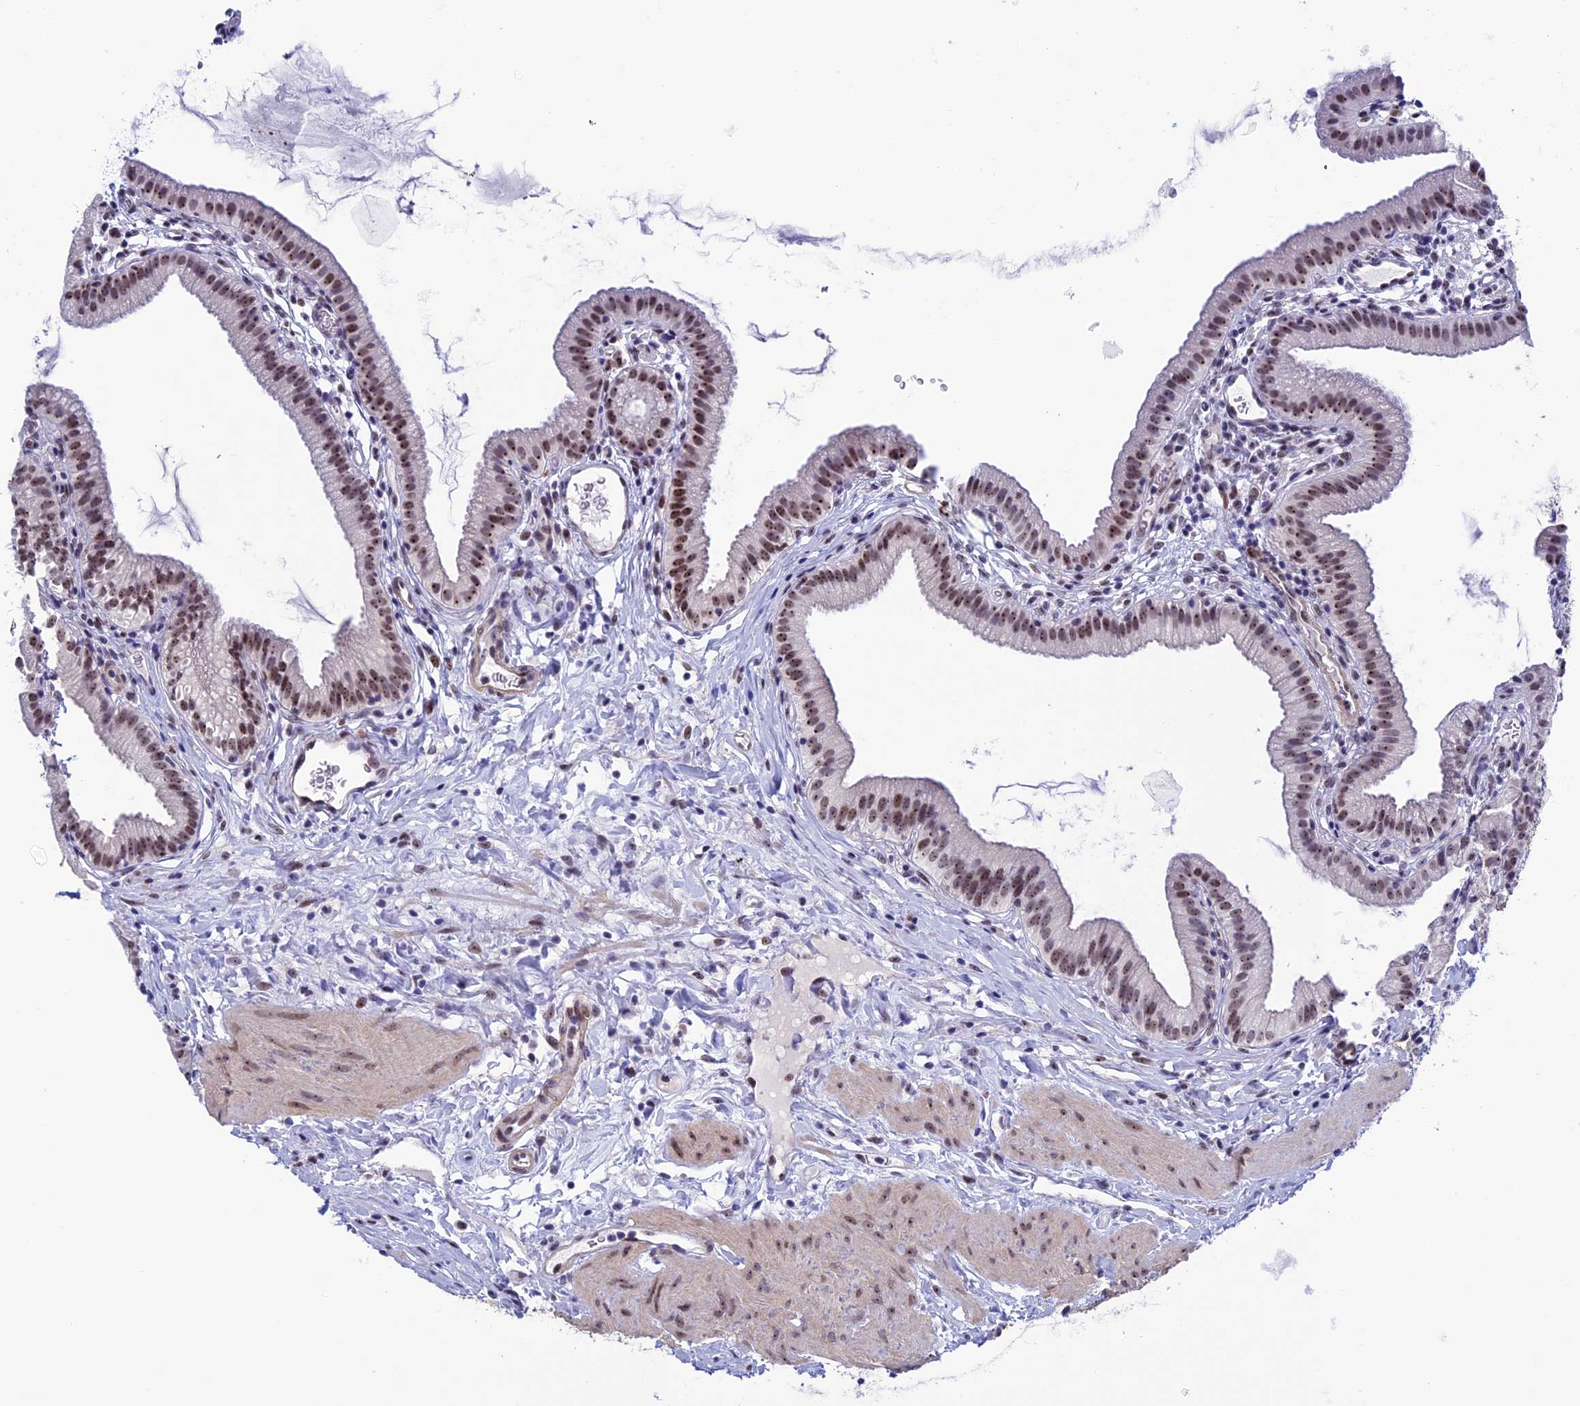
{"staining": {"intensity": "moderate", "quantity": ">75%", "location": "nuclear"}, "tissue": "gallbladder", "cell_type": "Glandular cells", "image_type": "normal", "snomed": [{"axis": "morphology", "description": "Normal tissue, NOS"}, {"axis": "topography", "description": "Gallbladder"}], "caption": "Immunohistochemistry (IHC) photomicrograph of normal human gallbladder stained for a protein (brown), which exhibits medium levels of moderate nuclear positivity in about >75% of glandular cells.", "gene": "CCDC86", "patient": {"sex": "female", "age": 46}}